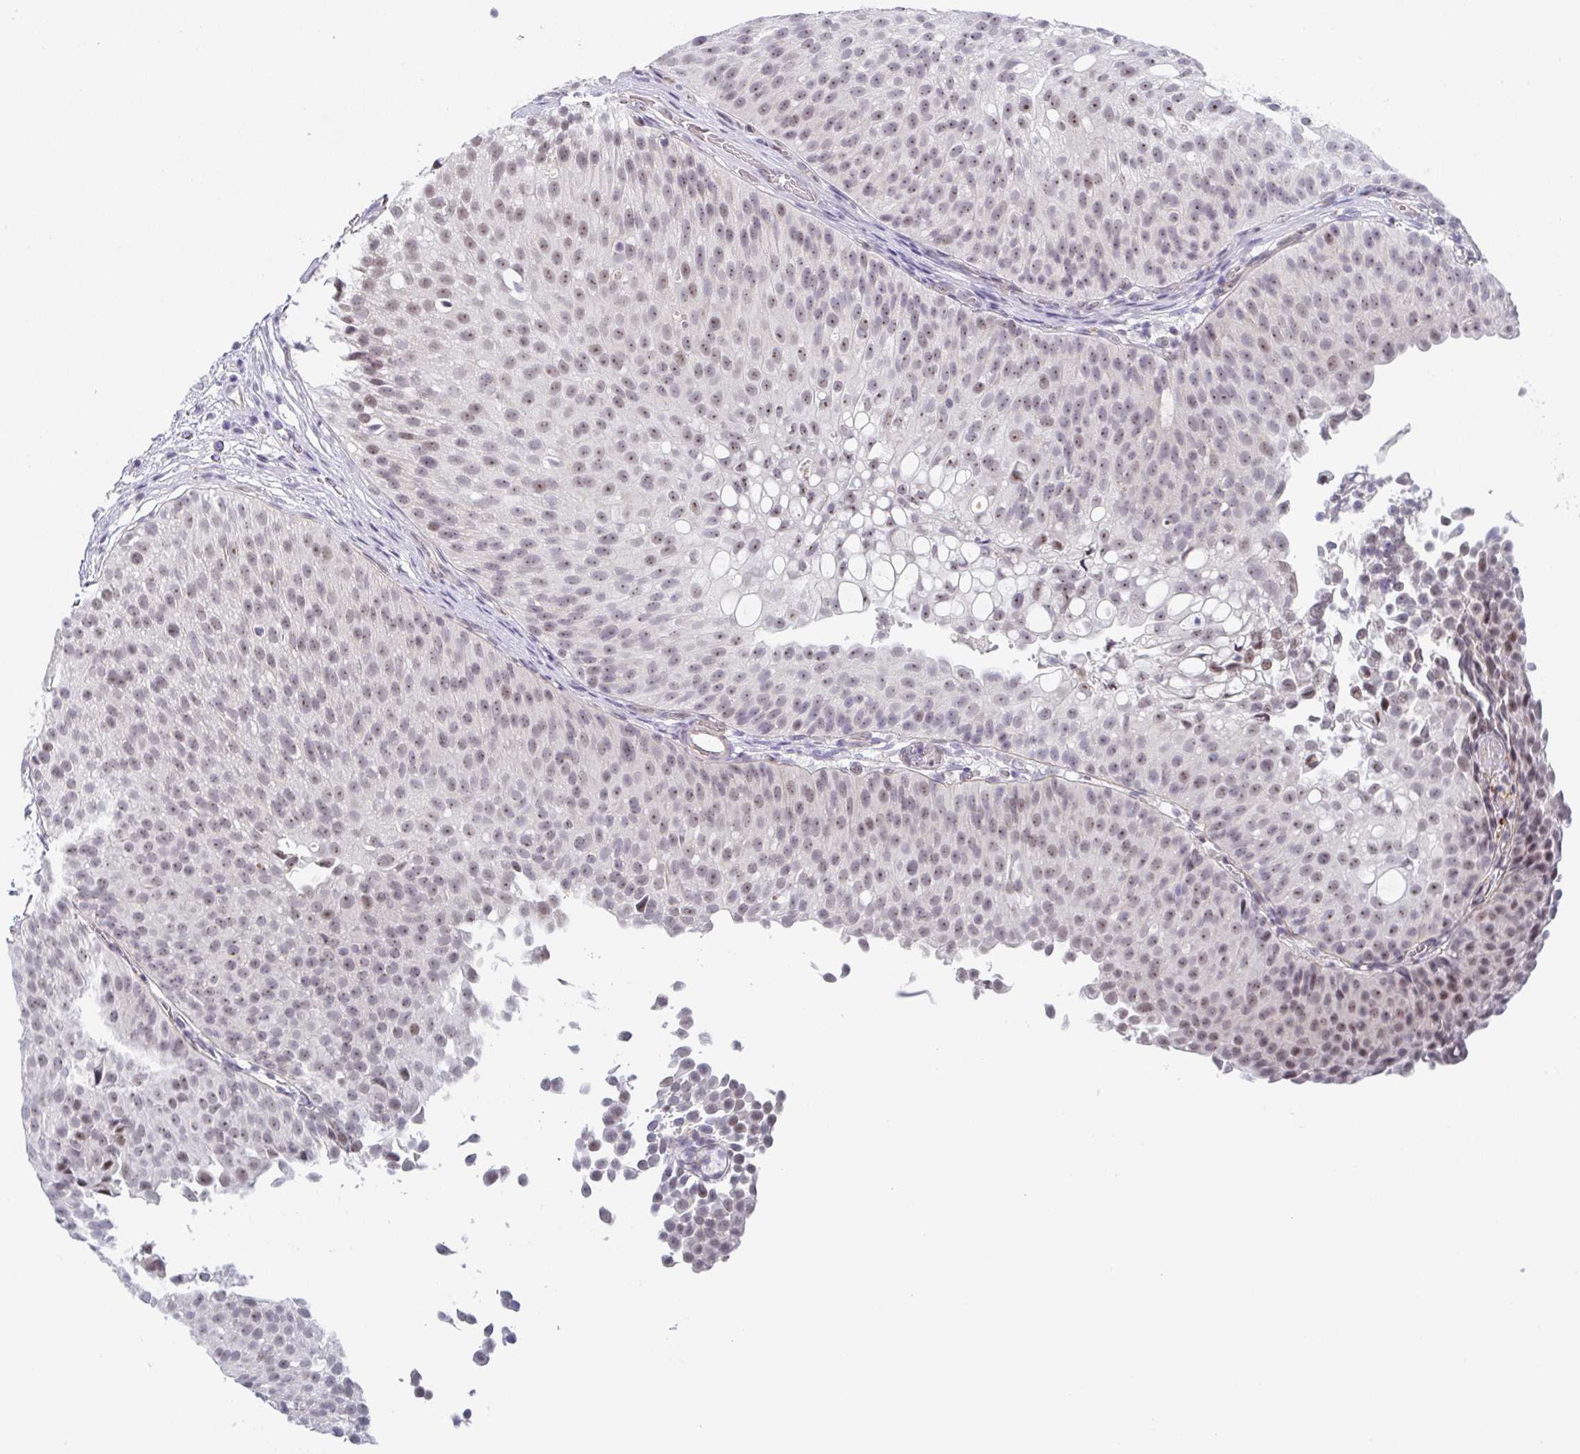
{"staining": {"intensity": "weak", "quantity": "25%-75%", "location": "nuclear"}, "tissue": "urothelial cancer", "cell_type": "Tumor cells", "image_type": "cancer", "snomed": [{"axis": "morphology", "description": "Urothelial carcinoma, Low grade"}, {"axis": "topography", "description": "Urinary bladder"}], "caption": "Immunohistochemical staining of urothelial cancer reveals low levels of weak nuclear positivity in about 25%-75% of tumor cells.", "gene": "EXOSC7", "patient": {"sex": "male", "age": 80}}